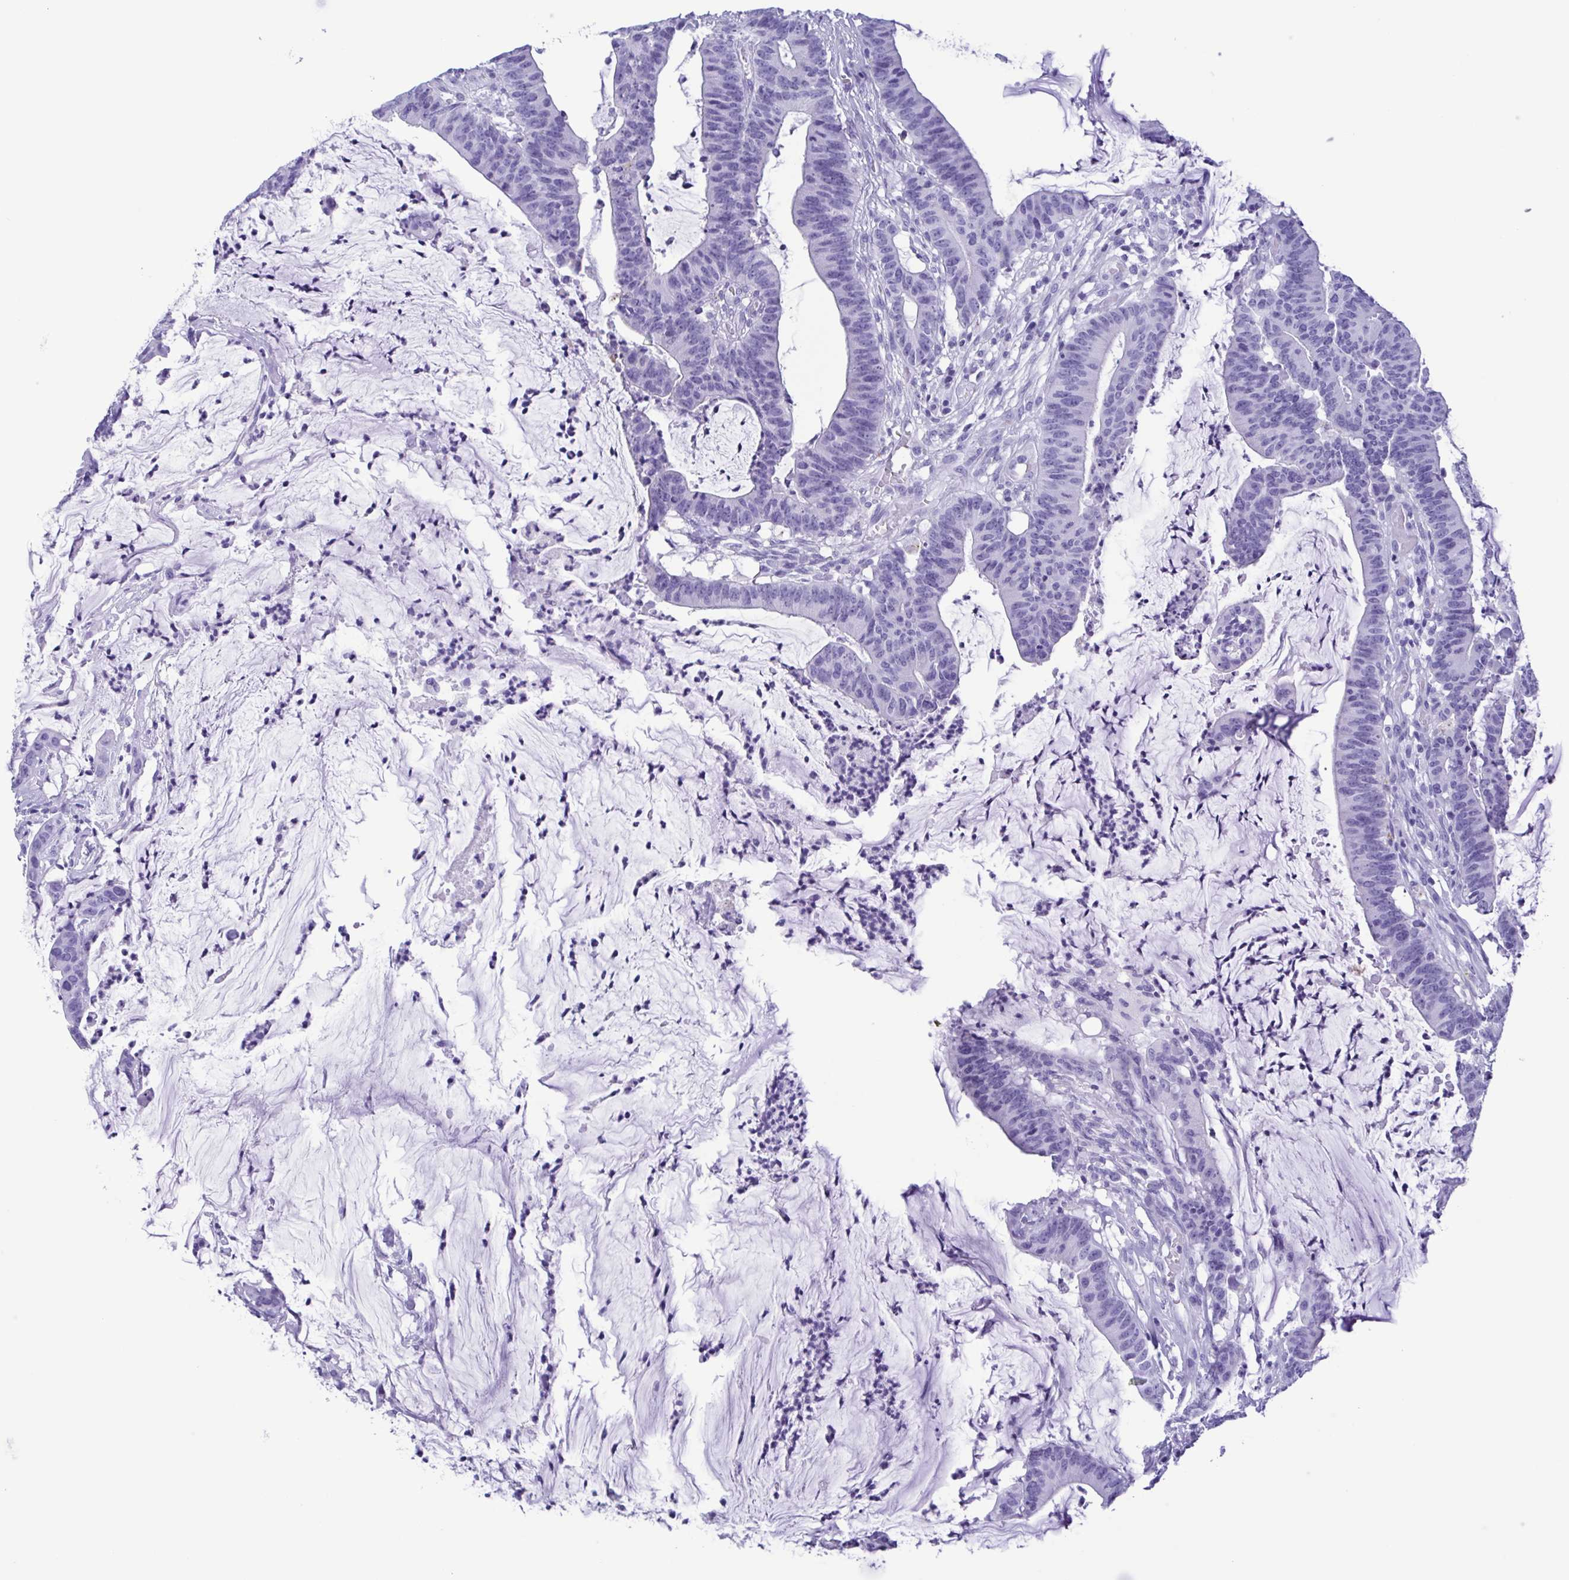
{"staining": {"intensity": "negative", "quantity": "none", "location": "none"}, "tissue": "colorectal cancer", "cell_type": "Tumor cells", "image_type": "cancer", "snomed": [{"axis": "morphology", "description": "Adenocarcinoma, NOS"}, {"axis": "topography", "description": "Colon"}], "caption": "An immunohistochemistry (IHC) micrograph of colorectal cancer is shown. There is no staining in tumor cells of colorectal cancer.", "gene": "TSPY2", "patient": {"sex": "female", "age": 78}}